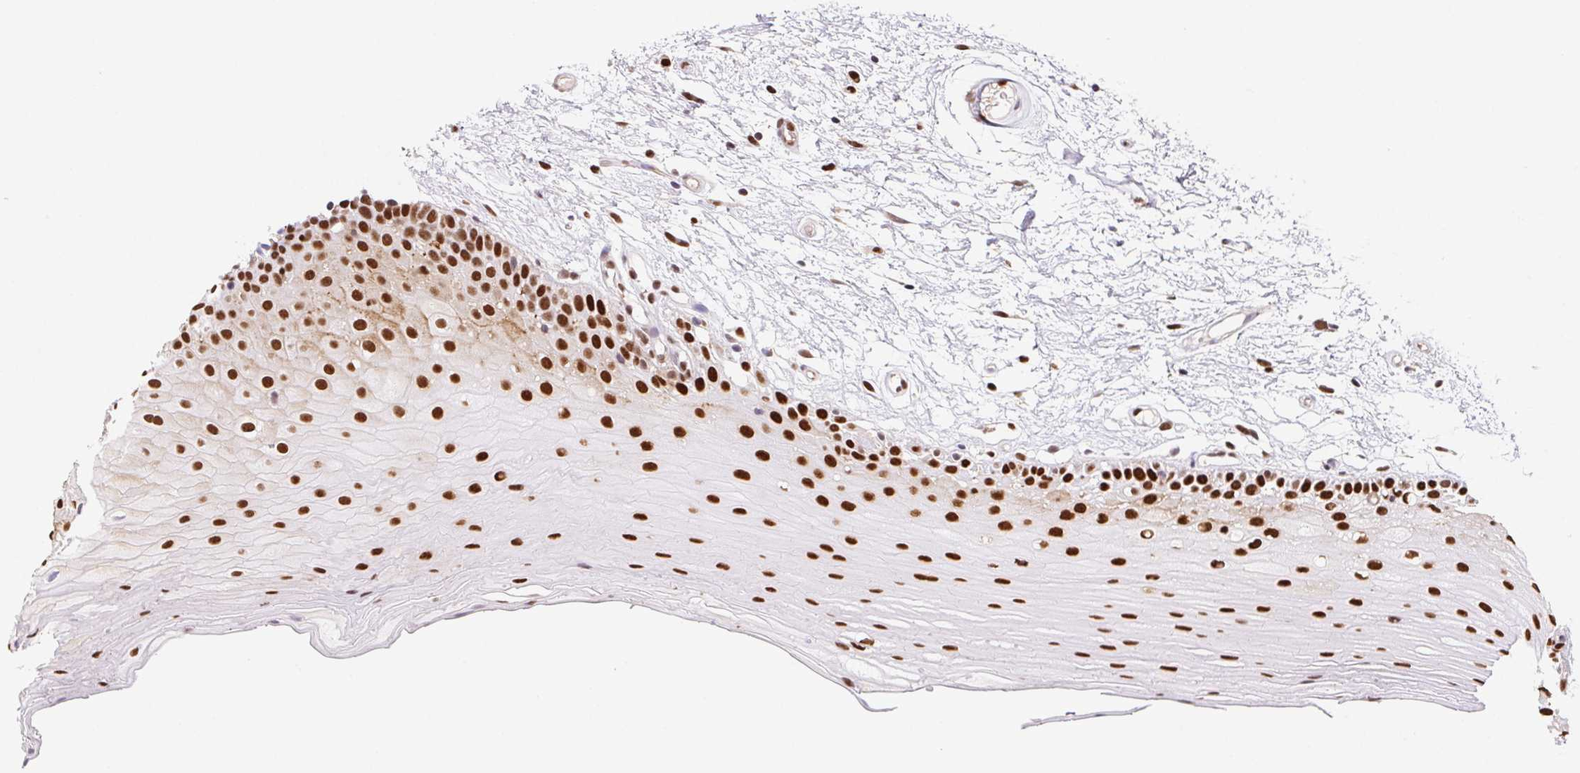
{"staining": {"intensity": "strong", "quantity": ">75%", "location": "nuclear"}, "tissue": "oral mucosa", "cell_type": "Squamous epithelial cells", "image_type": "normal", "snomed": [{"axis": "morphology", "description": "Normal tissue, NOS"}, {"axis": "morphology", "description": "Squamous cell carcinoma, NOS"}, {"axis": "topography", "description": "Oral tissue"}, {"axis": "topography", "description": "Tounge, NOS"}, {"axis": "topography", "description": "Head-Neck"}], "caption": "An immunohistochemistry (IHC) histopathology image of benign tissue is shown. Protein staining in brown labels strong nuclear positivity in oral mucosa within squamous epithelial cells. (DAB = brown stain, brightfield microscopy at high magnification).", "gene": "SETSIP", "patient": {"sex": "male", "age": 62}}